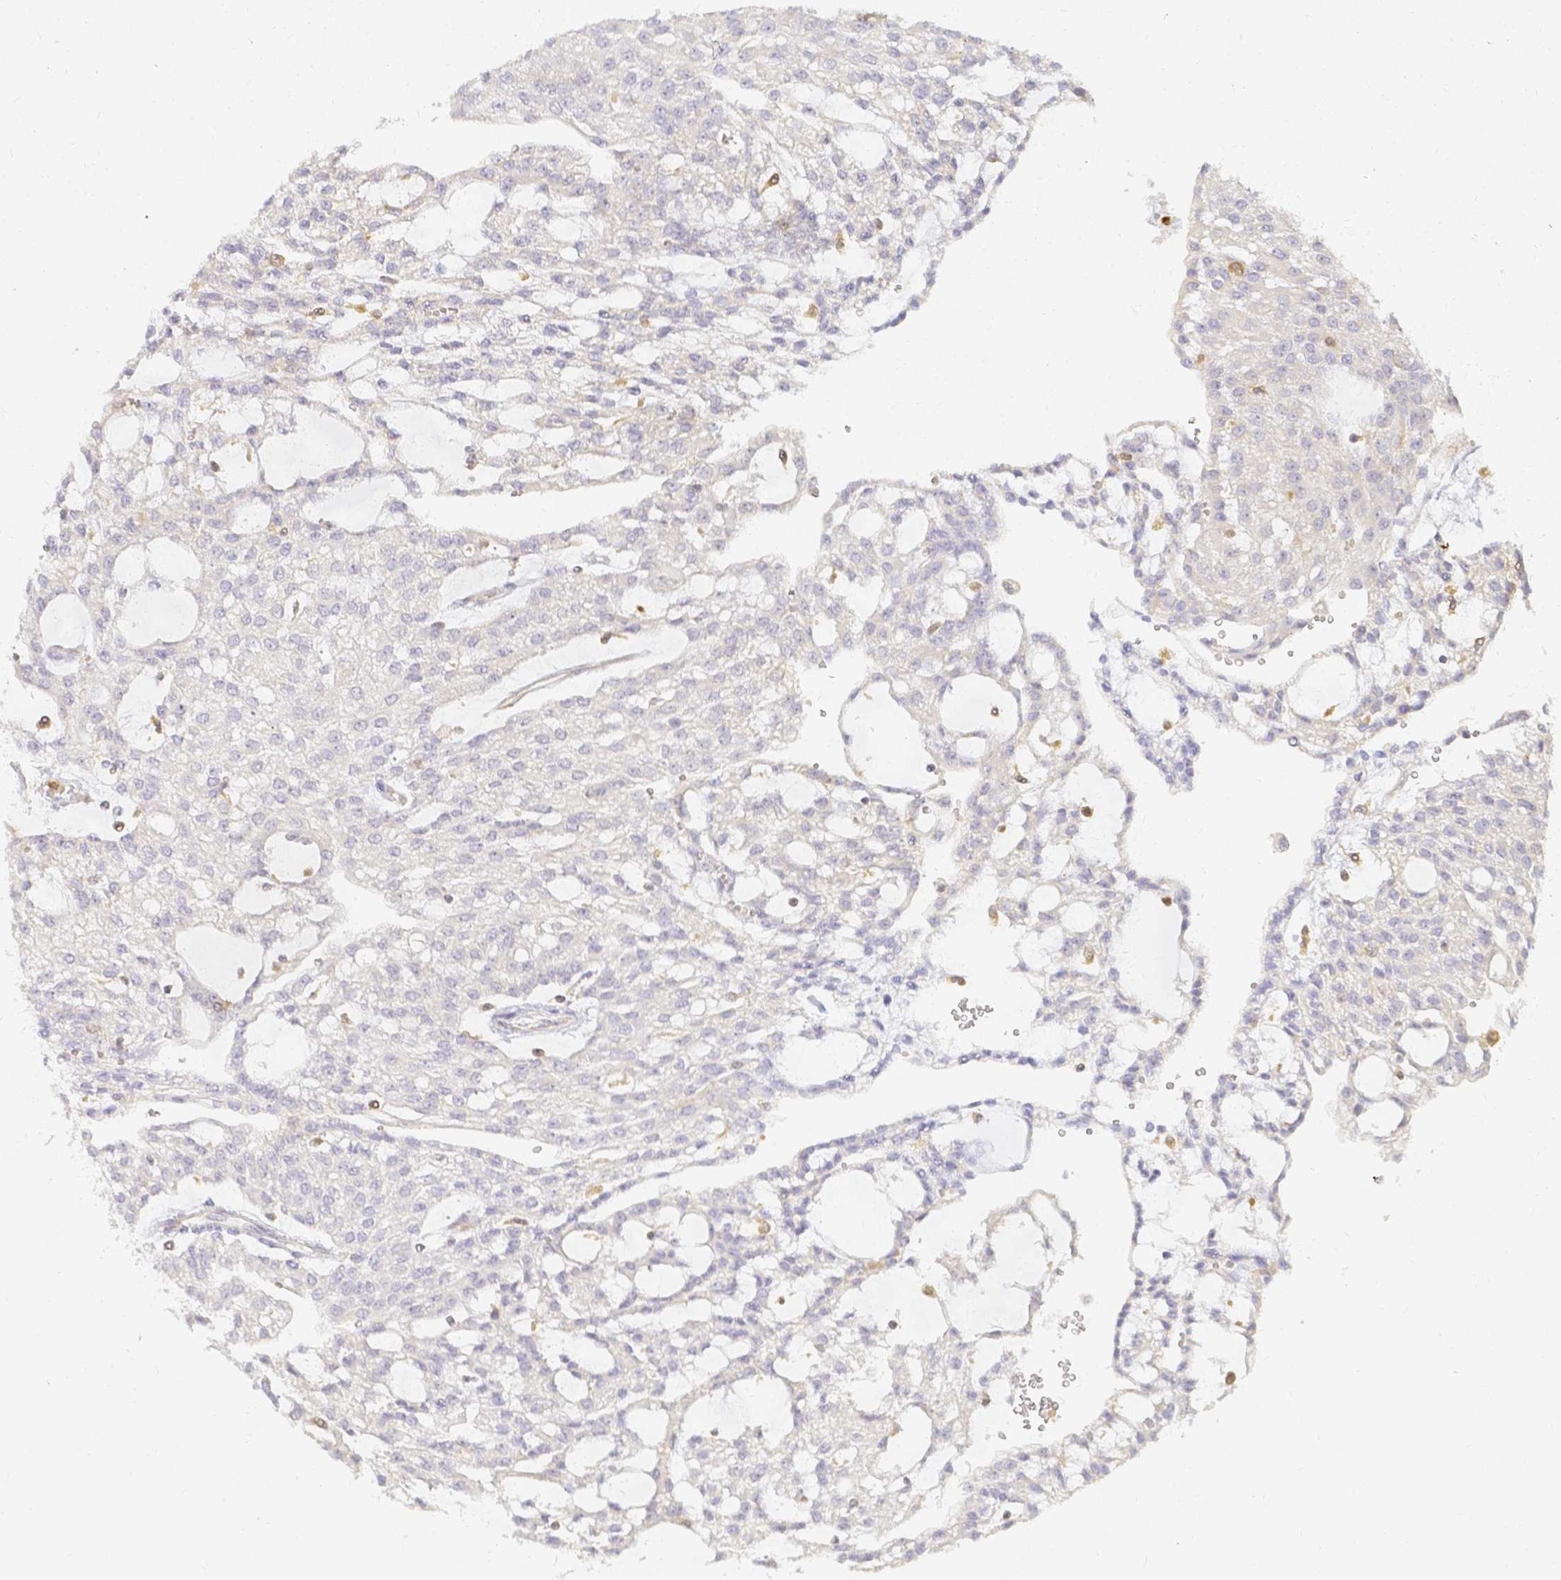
{"staining": {"intensity": "negative", "quantity": "none", "location": "none"}, "tissue": "renal cancer", "cell_type": "Tumor cells", "image_type": "cancer", "snomed": [{"axis": "morphology", "description": "Adenocarcinoma, NOS"}, {"axis": "topography", "description": "Kidney"}], "caption": "DAB immunohistochemical staining of human renal cancer demonstrates no significant expression in tumor cells.", "gene": "KCNH1", "patient": {"sex": "male", "age": 63}}